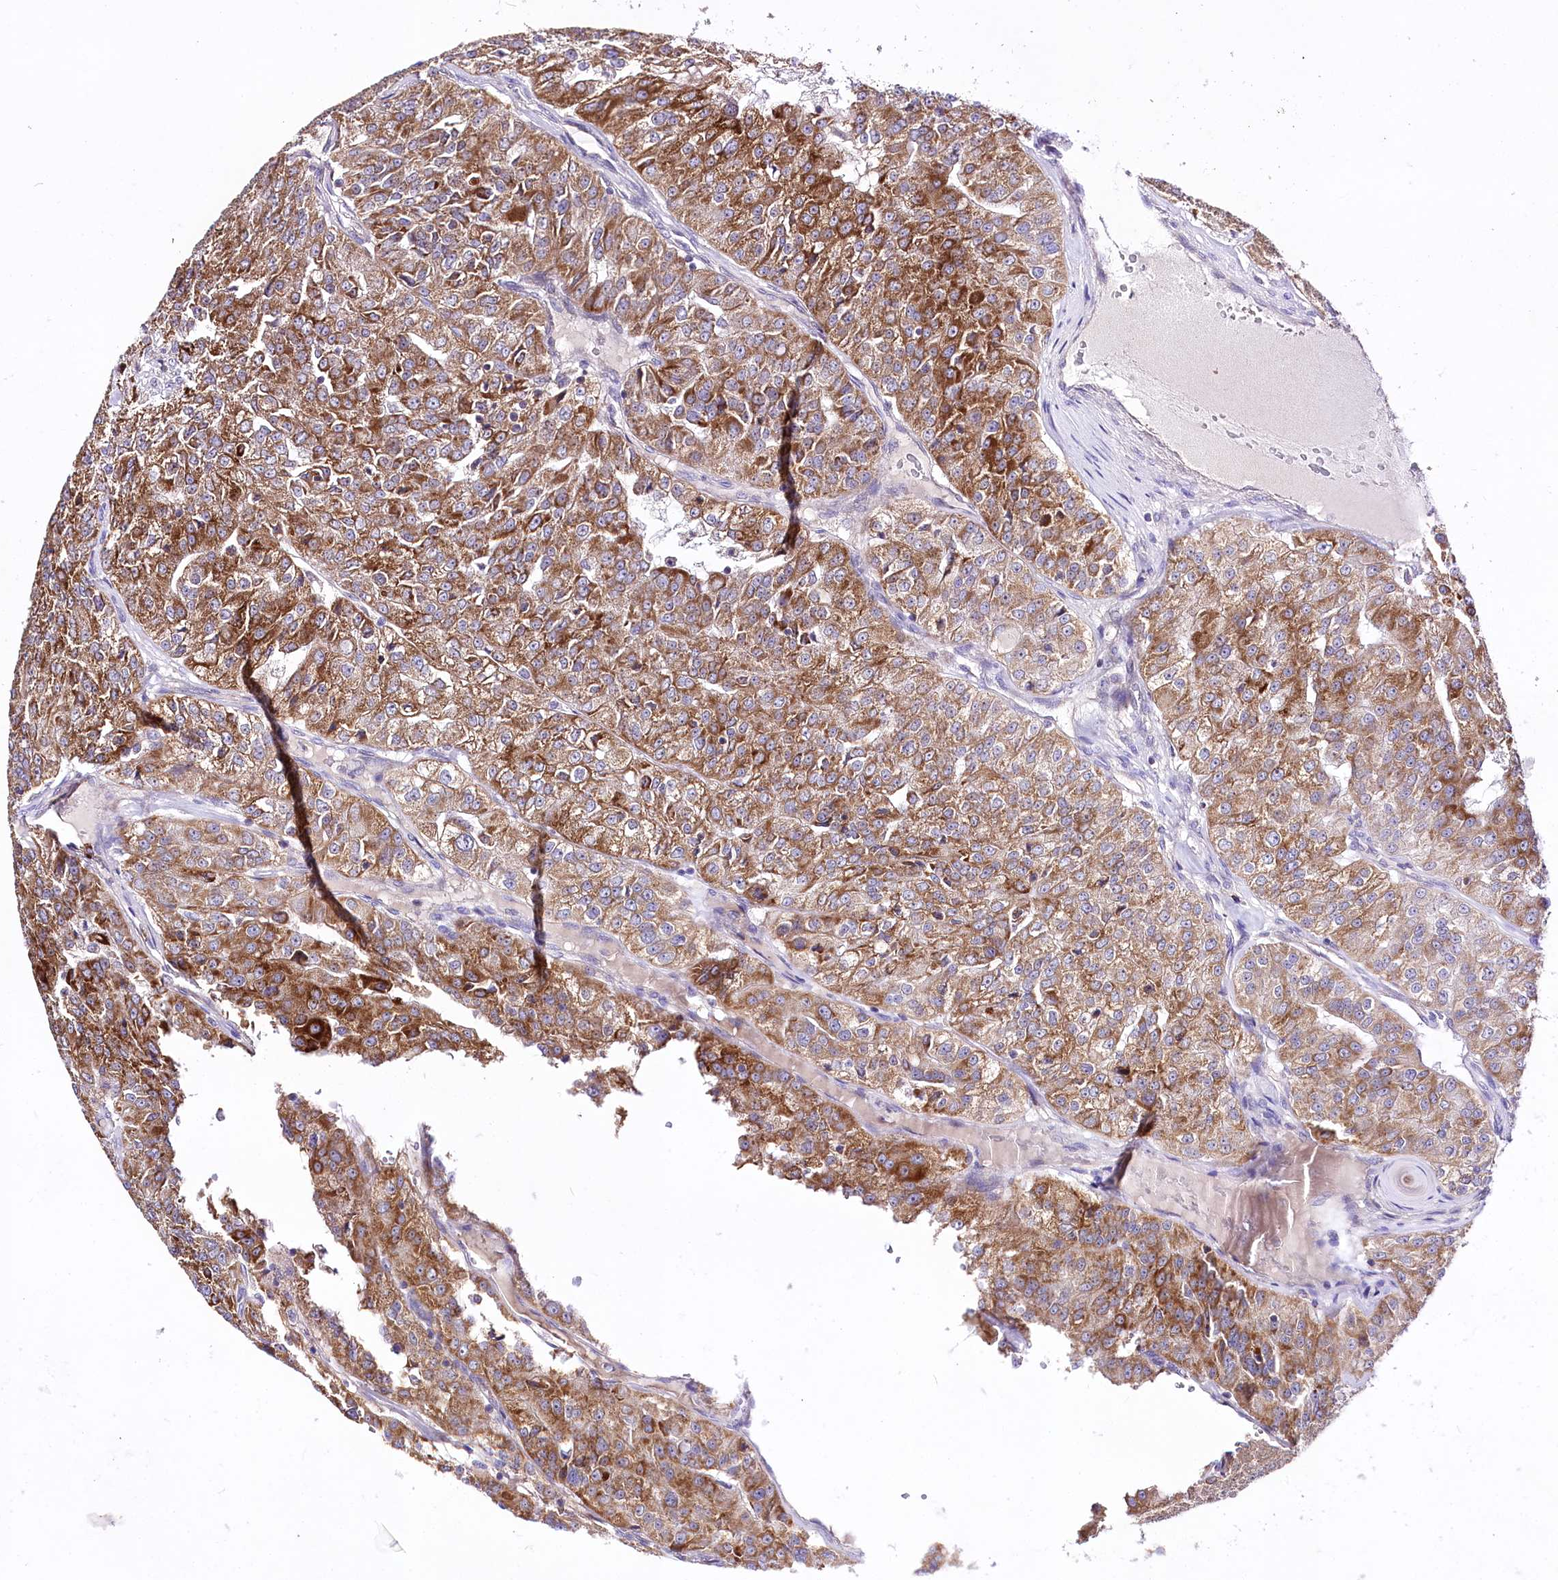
{"staining": {"intensity": "moderate", "quantity": ">75%", "location": "cytoplasmic/membranous"}, "tissue": "renal cancer", "cell_type": "Tumor cells", "image_type": "cancer", "snomed": [{"axis": "morphology", "description": "Adenocarcinoma, NOS"}, {"axis": "topography", "description": "Kidney"}], "caption": "Tumor cells display moderate cytoplasmic/membranous positivity in about >75% of cells in adenocarcinoma (renal).", "gene": "ATE1", "patient": {"sex": "female", "age": 63}}